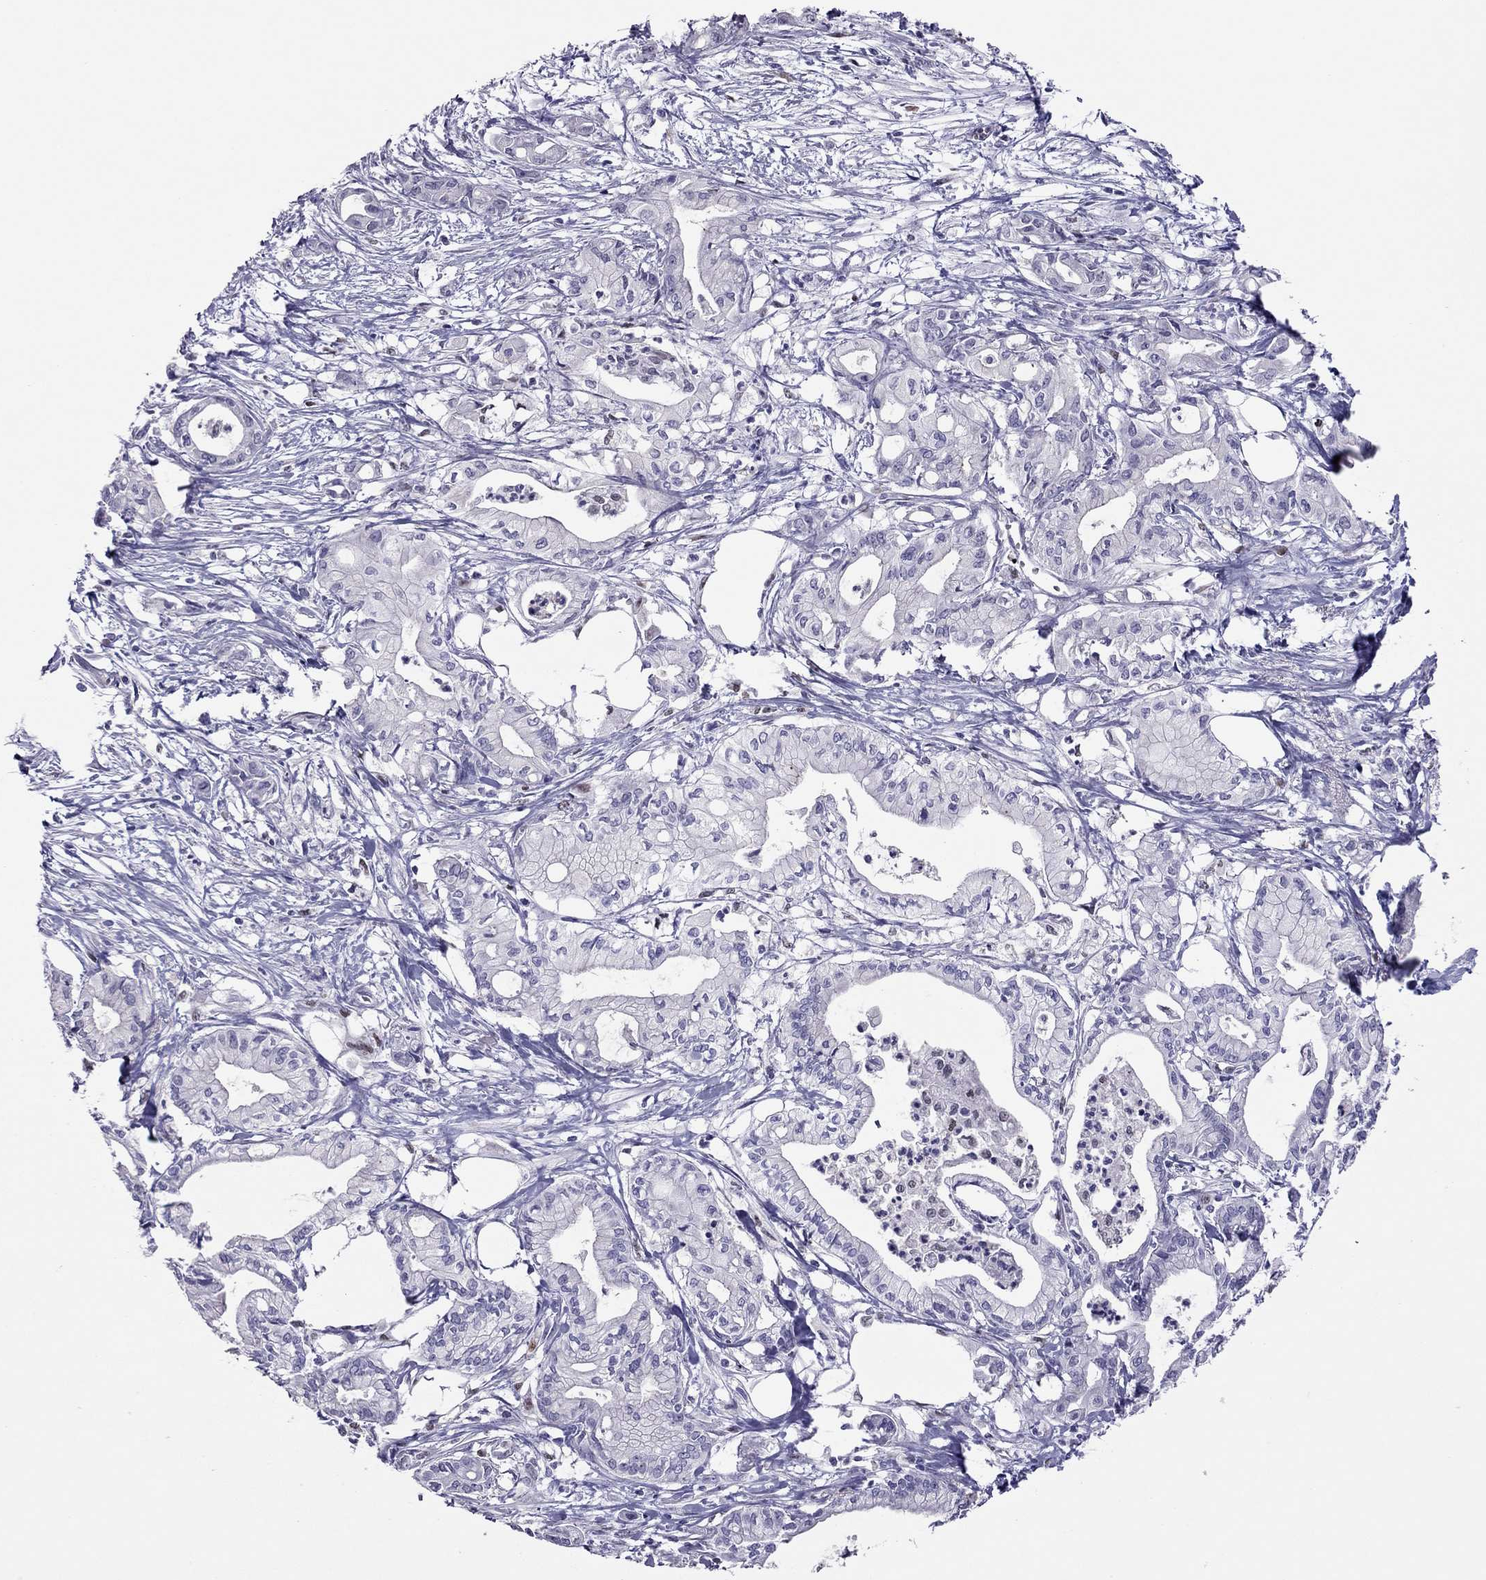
{"staining": {"intensity": "negative", "quantity": "none", "location": "none"}, "tissue": "pancreatic cancer", "cell_type": "Tumor cells", "image_type": "cancer", "snomed": [{"axis": "morphology", "description": "Adenocarcinoma, NOS"}, {"axis": "topography", "description": "Pancreas"}], "caption": "This is an immunohistochemistry (IHC) micrograph of pancreatic adenocarcinoma. There is no staining in tumor cells.", "gene": "SPINT3", "patient": {"sex": "male", "age": 71}}